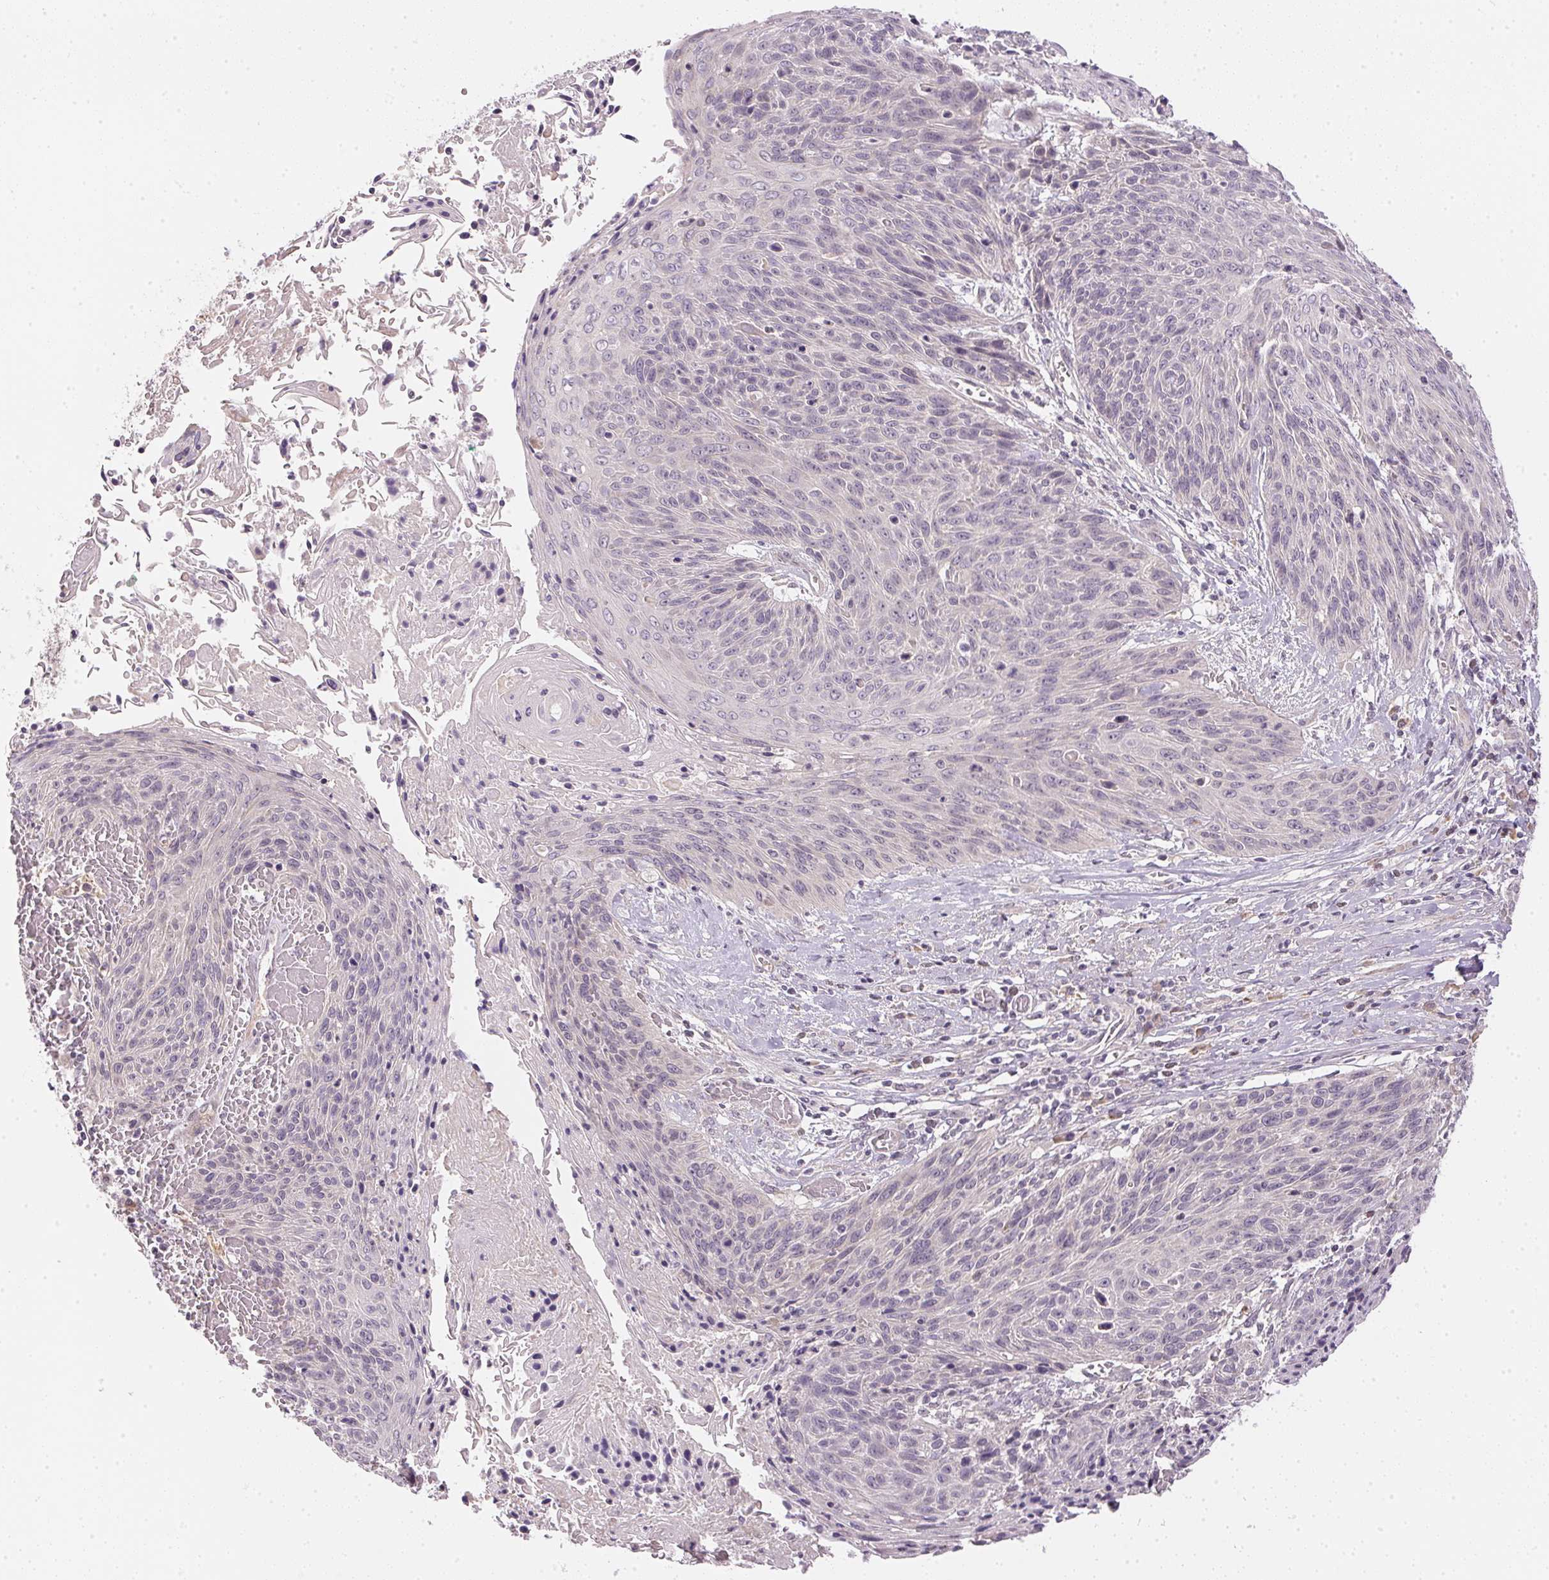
{"staining": {"intensity": "negative", "quantity": "none", "location": "none"}, "tissue": "cervical cancer", "cell_type": "Tumor cells", "image_type": "cancer", "snomed": [{"axis": "morphology", "description": "Squamous cell carcinoma, NOS"}, {"axis": "topography", "description": "Cervix"}], "caption": "Immunohistochemistry (IHC) micrograph of neoplastic tissue: human cervical cancer stained with DAB displays no significant protein expression in tumor cells. (DAB (3,3'-diaminobenzidine) IHC, high magnification).", "gene": "TTC23L", "patient": {"sex": "female", "age": 45}}